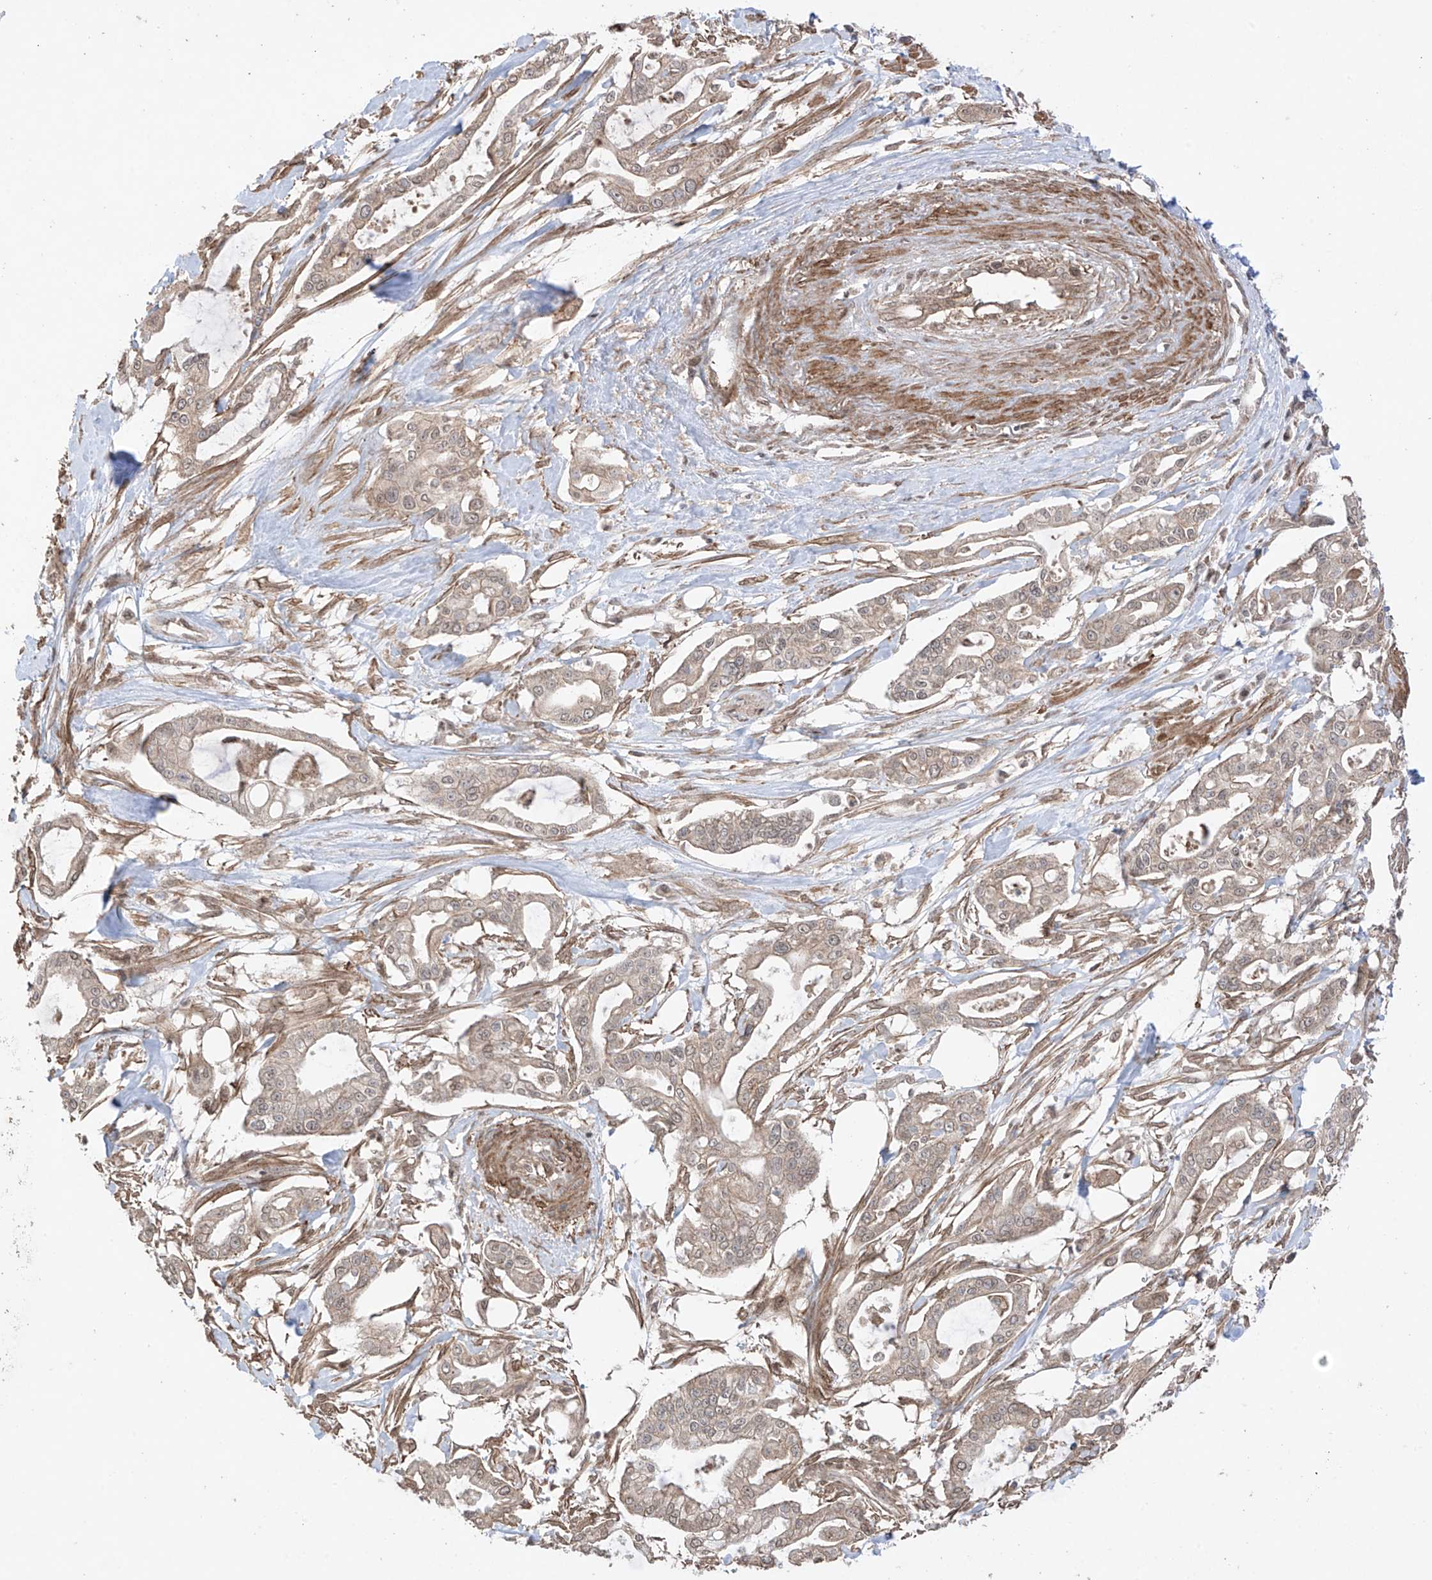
{"staining": {"intensity": "weak", "quantity": ">75%", "location": "cytoplasmic/membranous"}, "tissue": "pancreatic cancer", "cell_type": "Tumor cells", "image_type": "cancer", "snomed": [{"axis": "morphology", "description": "Adenocarcinoma, NOS"}, {"axis": "topography", "description": "Pancreas"}], "caption": "Immunohistochemistry (IHC) of pancreatic adenocarcinoma reveals low levels of weak cytoplasmic/membranous expression in approximately >75% of tumor cells. (DAB IHC, brown staining for protein, blue staining for nuclei).", "gene": "ABCD1", "patient": {"sex": "male", "age": 68}}